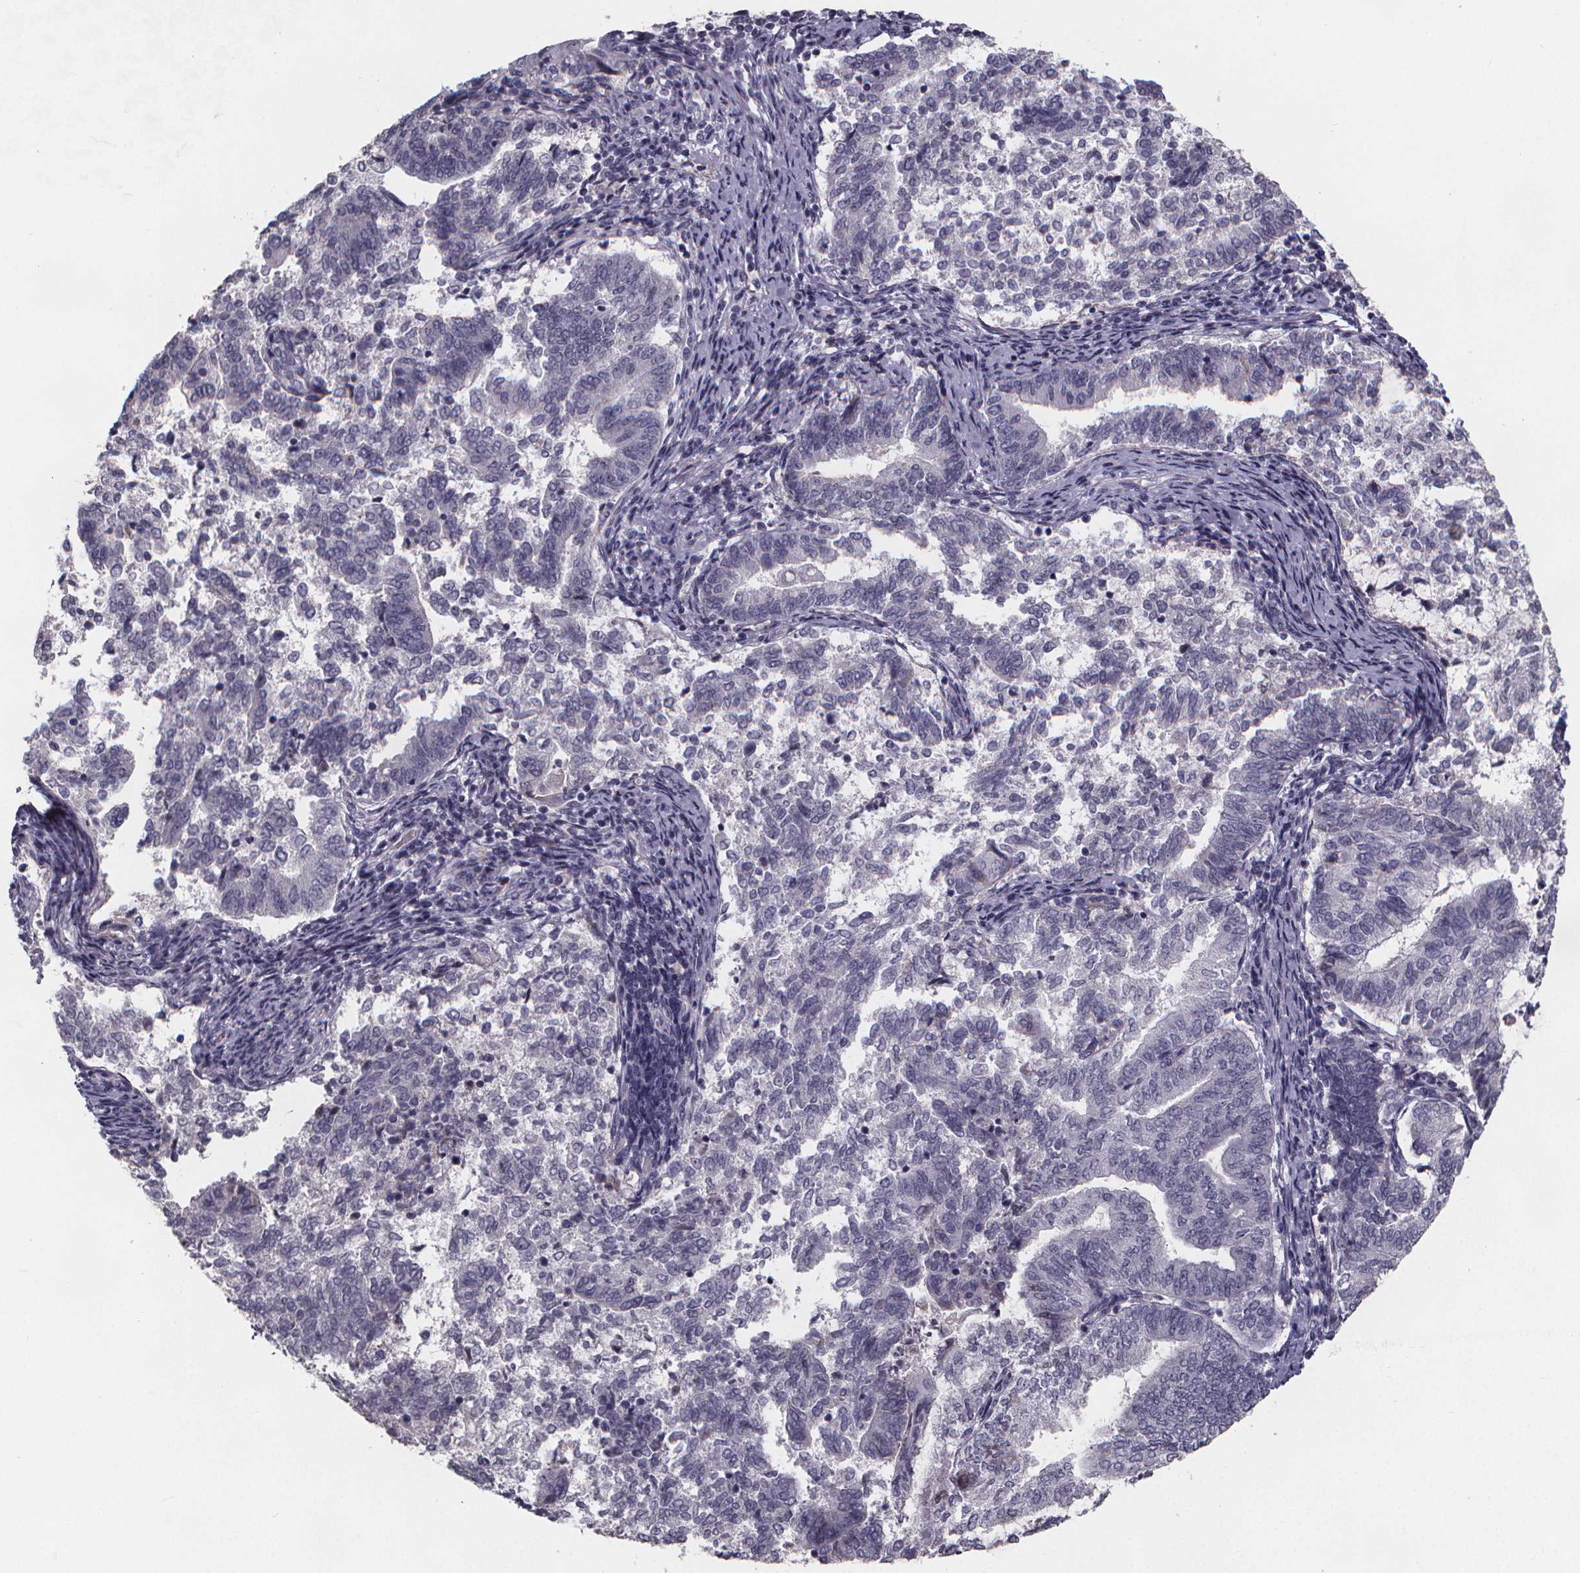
{"staining": {"intensity": "negative", "quantity": "none", "location": "none"}, "tissue": "endometrial cancer", "cell_type": "Tumor cells", "image_type": "cancer", "snomed": [{"axis": "morphology", "description": "Adenocarcinoma, NOS"}, {"axis": "topography", "description": "Endometrium"}], "caption": "This is an IHC image of endometrial cancer (adenocarcinoma). There is no positivity in tumor cells.", "gene": "AGT", "patient": {"sex": "female", "age": 65}}